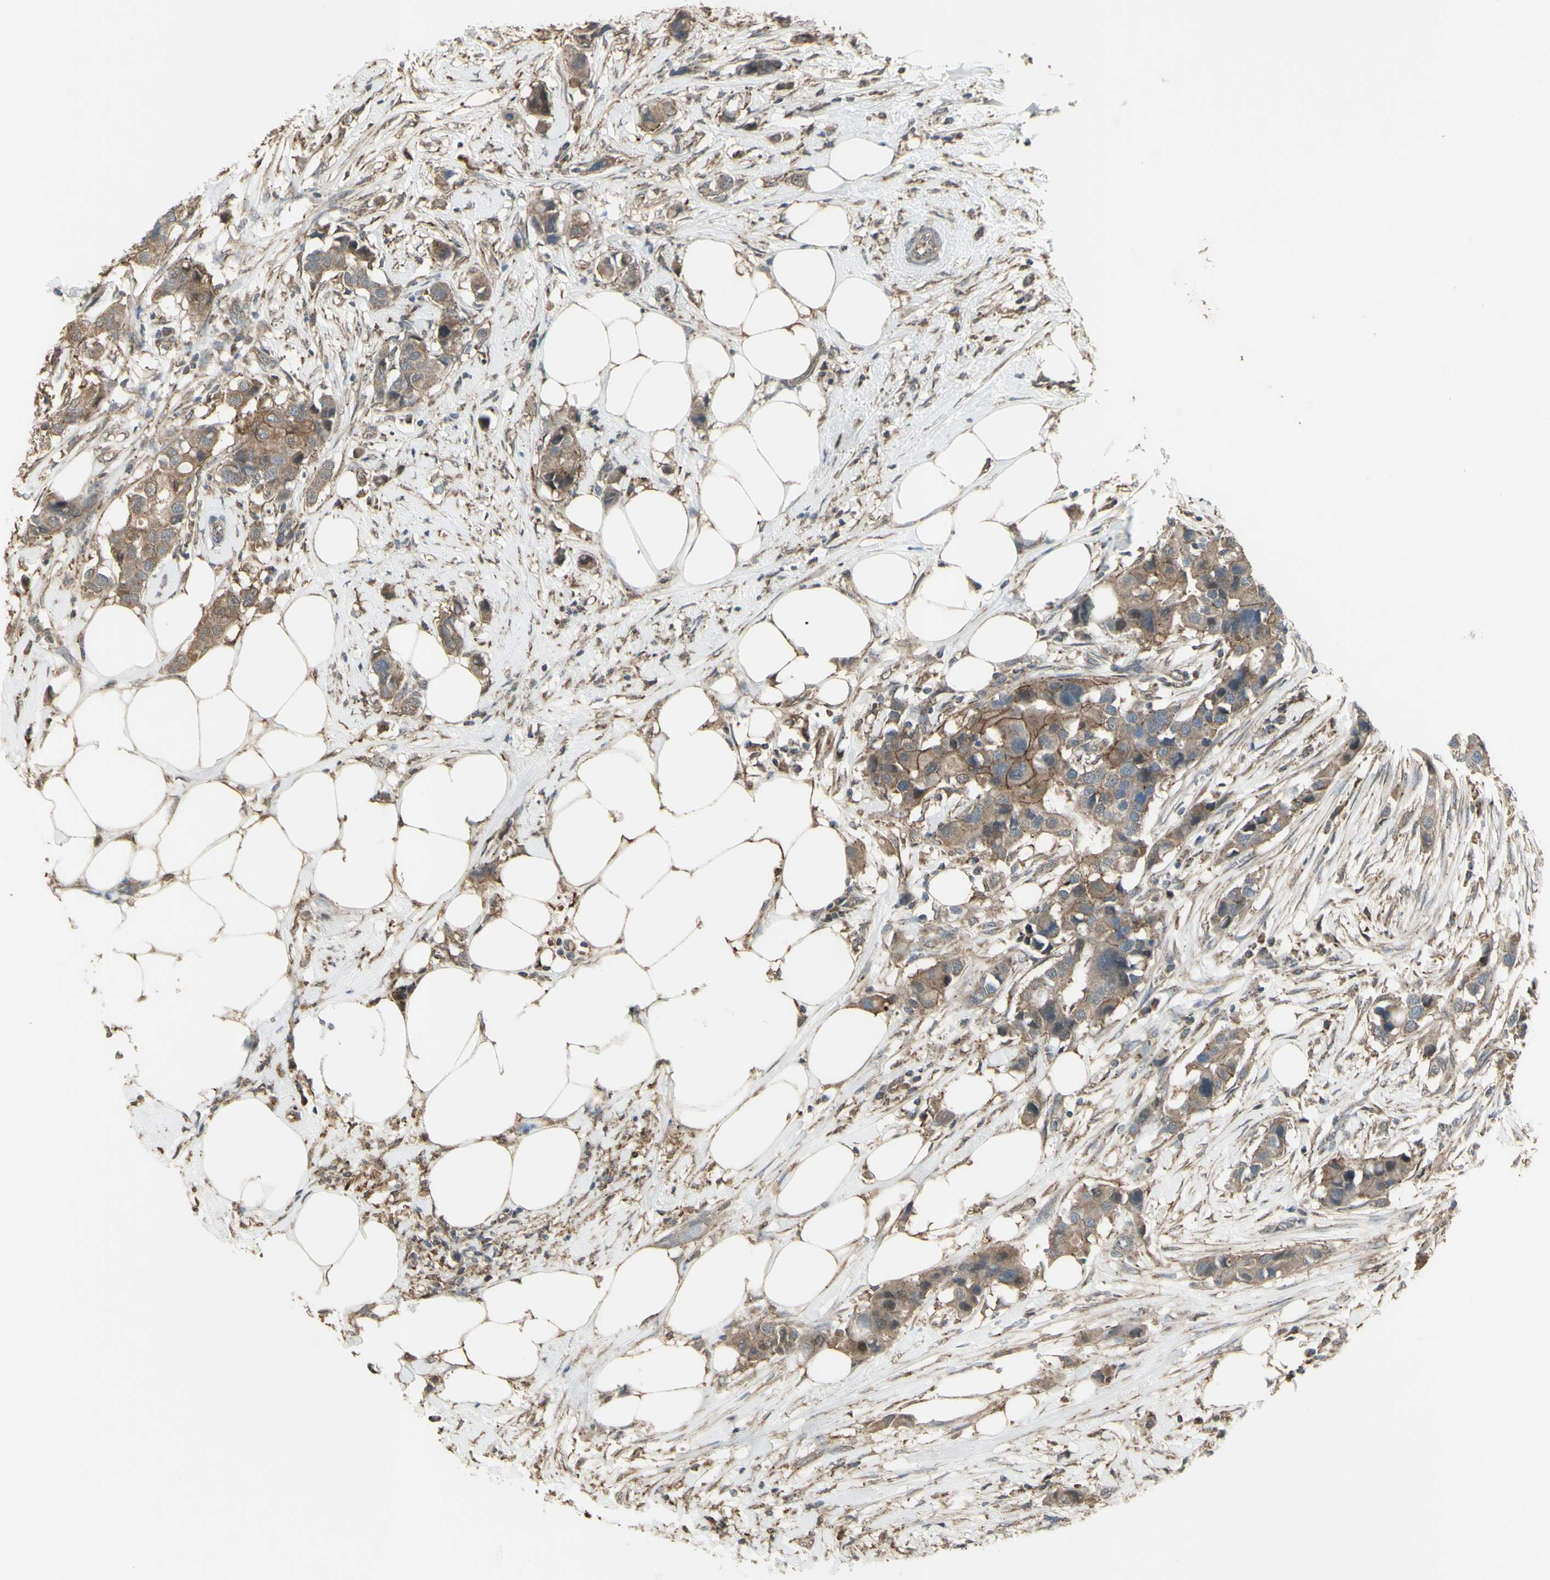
{"staining": {"intensity": "moderate", "quantity": ">75%", "location": "cytoplasmic/membranous"}, "tissue": "breast cancer", "cell_type": "Tumor cells", "image_type": "cancer", "snomed": [{"axis": "morphology", "description": "Normal tissue, NOS"}, {"axis": "morphology", "description": "Duct carcinoma"}, {"axis": "topography", "description": "Breast"}], "caption": "There is medium levels of moderate cytoplasmic/membranous staining in tumor cells of breast cancer, as demonstrated by immunohistochemical staining (brown color).", "gene": "FXYD3", "patient": {"sex": "female", "age": 50}}